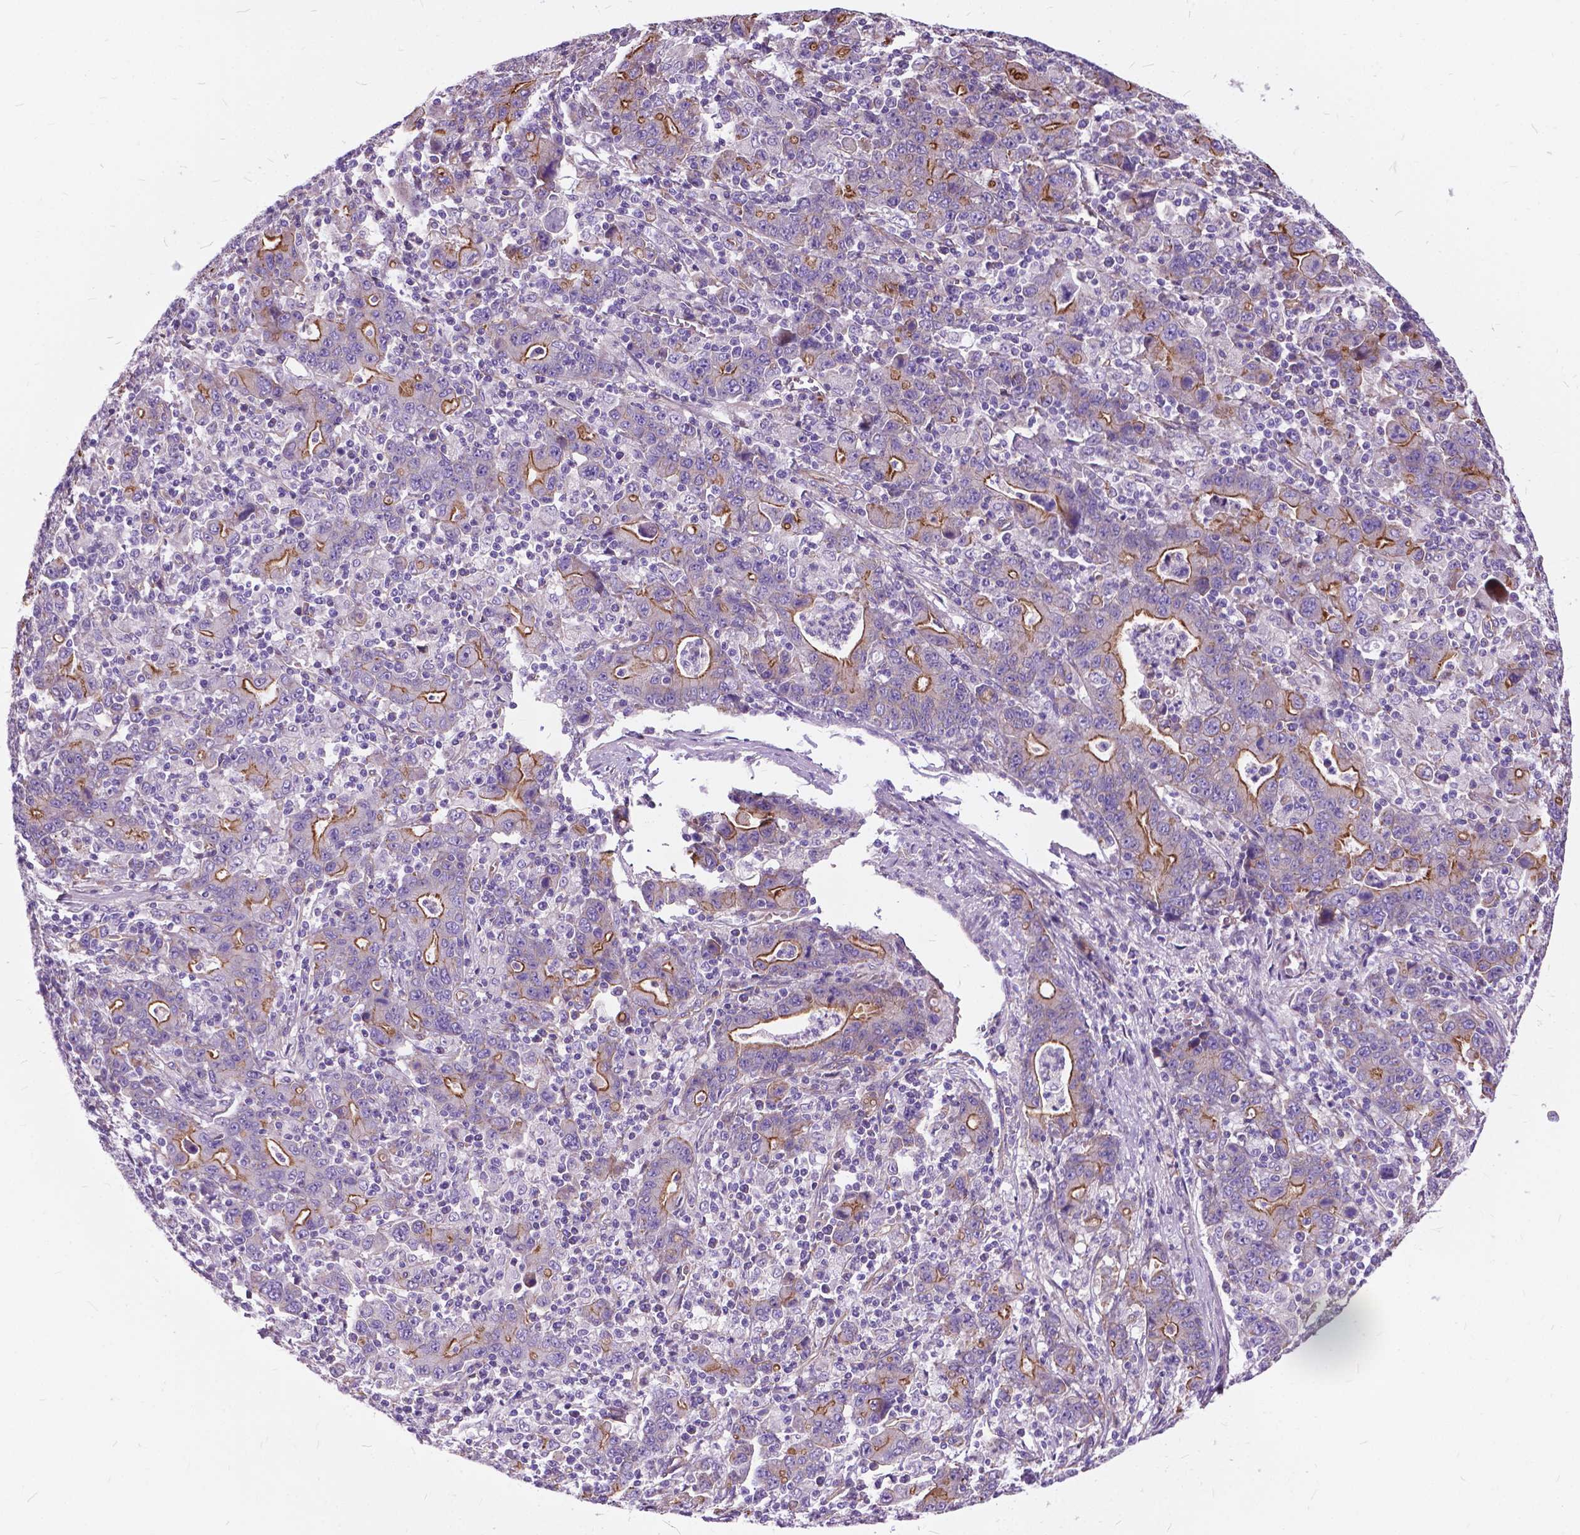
{"staining": {"intensity": "moderate", "quantity": "<25%", "location": "cytoplasmic/membranous"}, "tissue": "stomach cancer", "cell_type": "Tumor cells", "image_type": "cancer", "snomed": [{"axis": "morphology", "description": "Adenocarcinoma, NOS"}, {"axis": "topography", "description": "Stomach, upper"}], "caption": "A brown stain shows moderate cytoplasmic/membranous expression of a protein in stomach adenocarcinoma tumor cells.", "gene": "FLT4", "patient": {"sex": "male", "age": 69}}